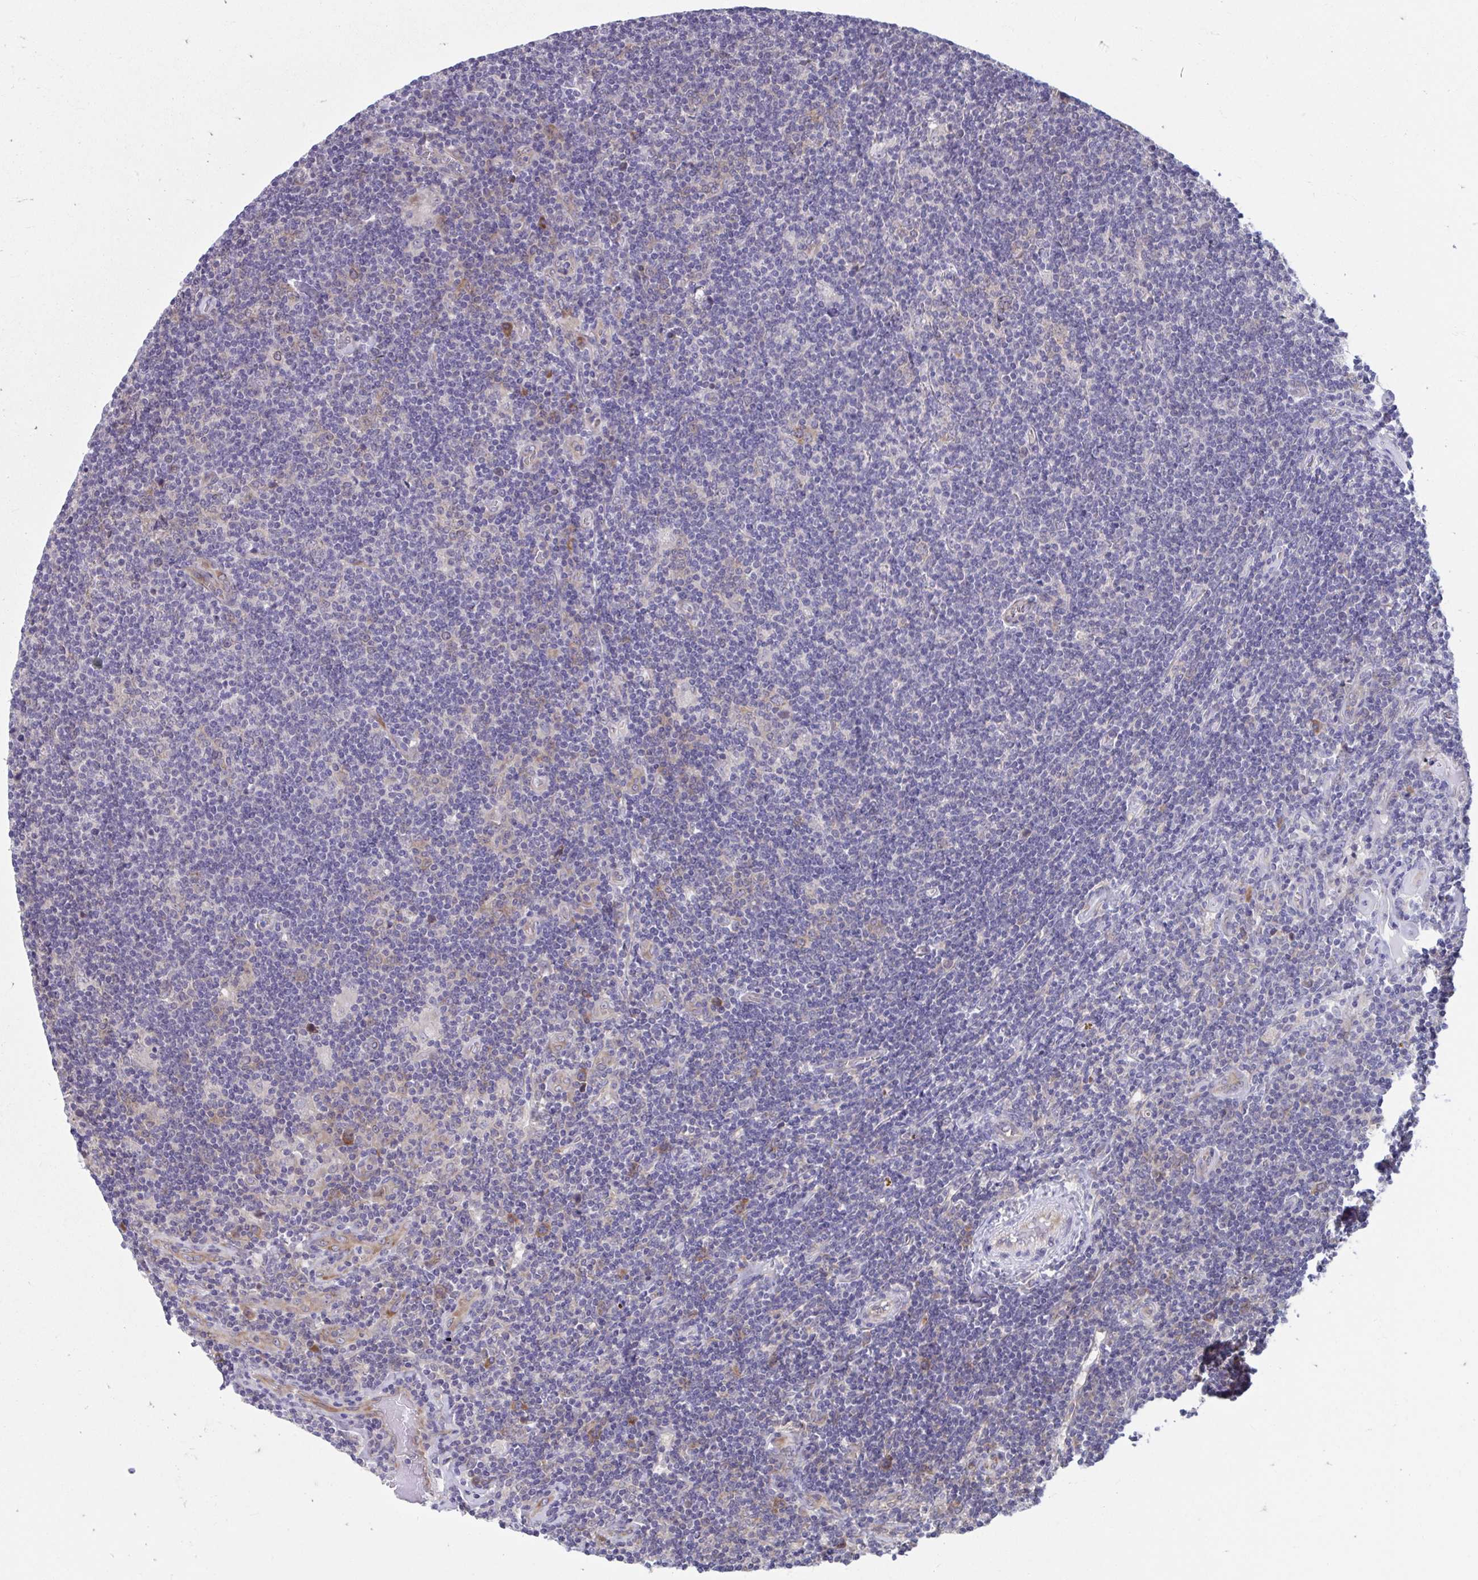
{"staining": {"intensity": "negative", "quantity": "none", "location": "none"}, "tissue": "lymphoma", "cell_type": "Tumor cells", "image_type": "cancer", "snomed": [{"axis": "morphology", "description": "Hodgkin's disease, NOS"}, {"axis": "topography", "description": "Lymph node"}], "caption": "High magnification brightfield microscopy of lymphoma stained with DAB (brown) and counterstained with hematoxylin (blue): tumor cells show no significant positivity.", "gene": "SELENON", "patient": {"sex": "male", "age": 40}}